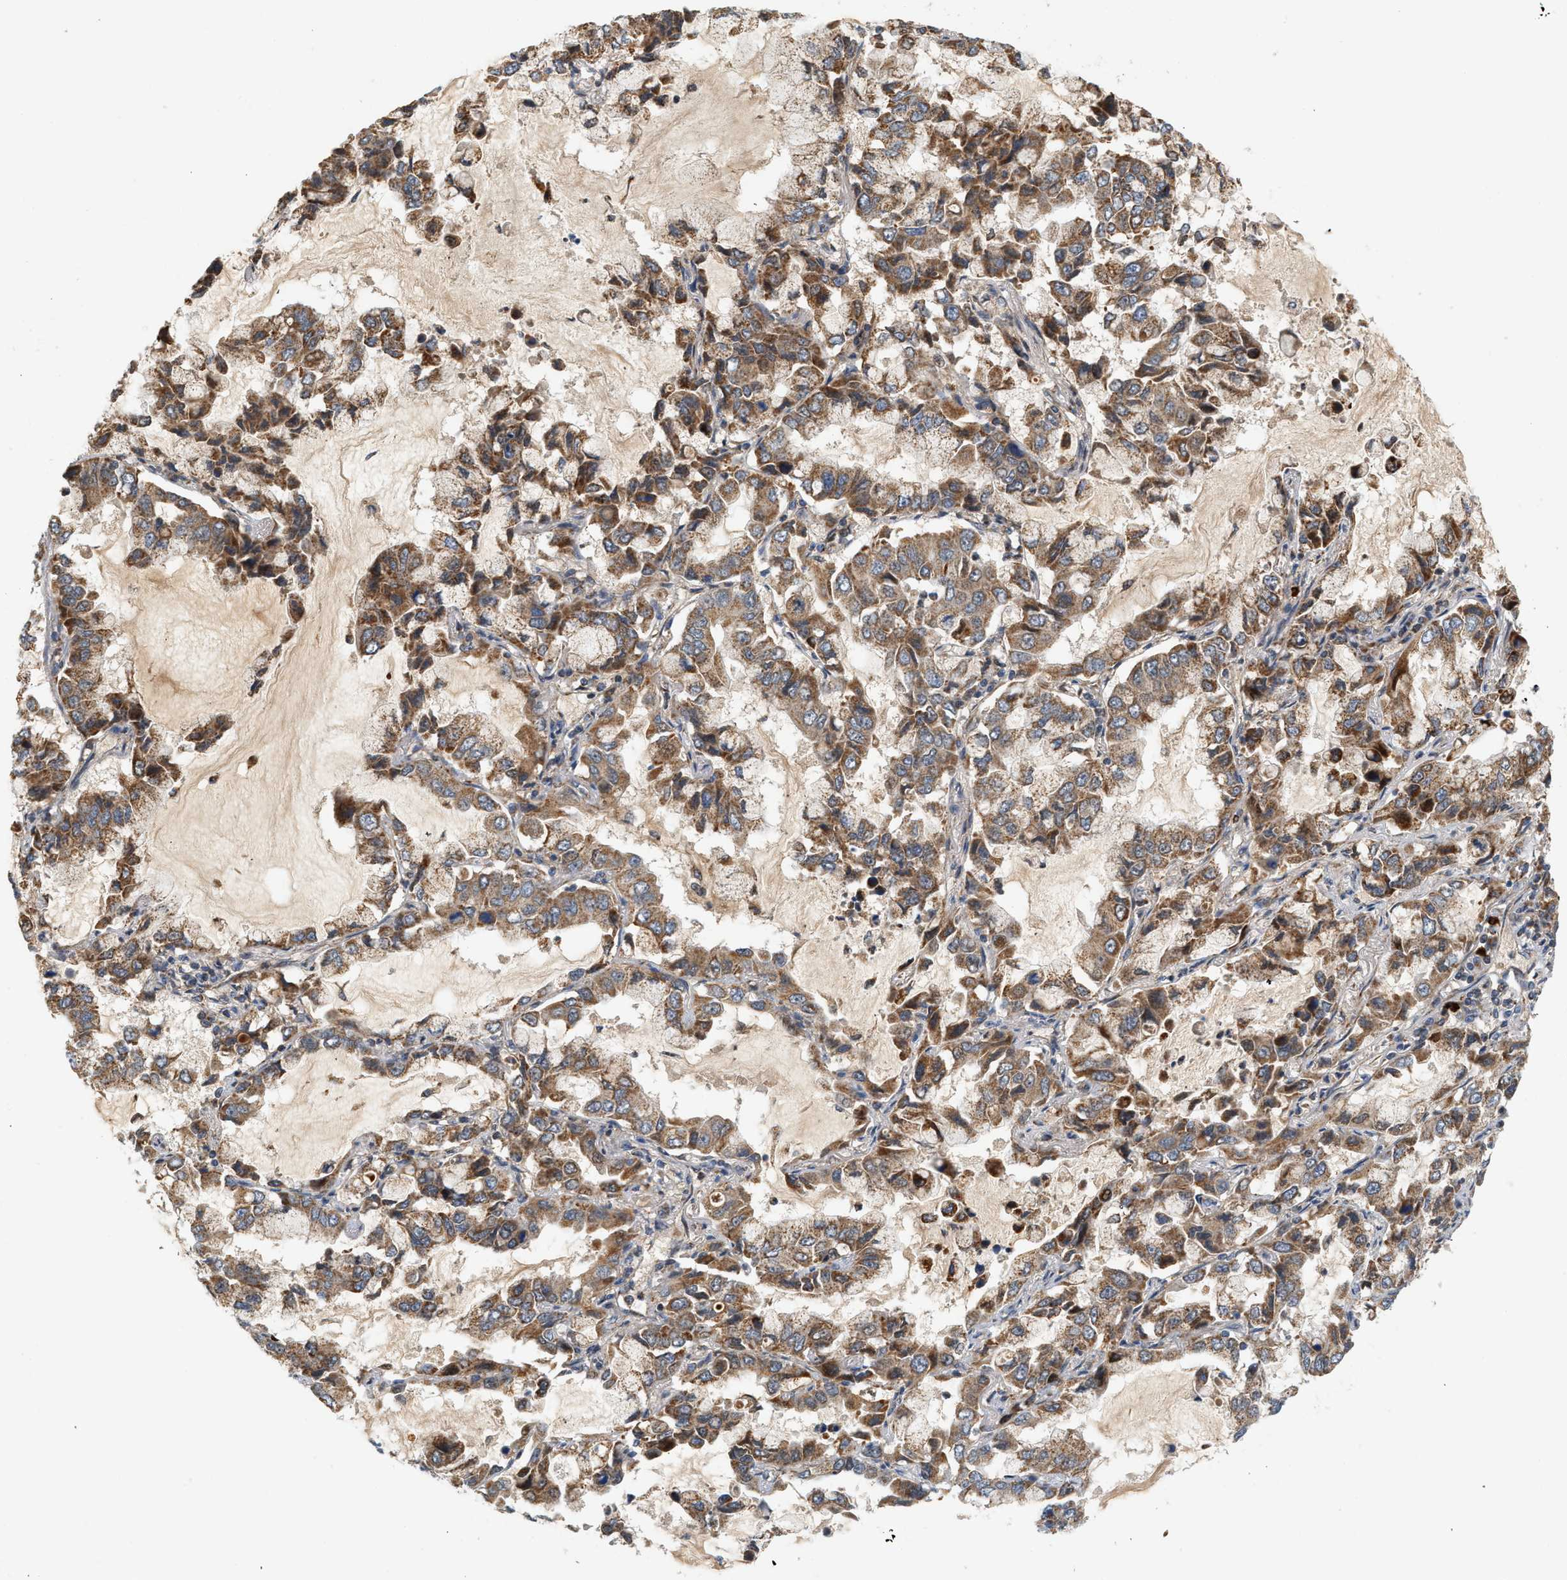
{"staining": {"intensity": "moderate", "quantity": ">75%", "location": "cytoplasmic/membranous"}, "tissue": "lung cancer", "cell_type": "Tumor cells", "image_type": "cancer", "snomed": [{"axis": "morphology", "description": "Adenocarcinoma, NOS"}, {"axis": "topography", "description": "Lung"}], "caption": "High-power microscopy captured an IHC photomicrograph of lung cancer (adenocarcinoma), revealing moderate cytoplasmic/membranous positivity in about >75% of tumor cells.", "gene": "MCU", "patient": {"sex": "male", "age": 64}}